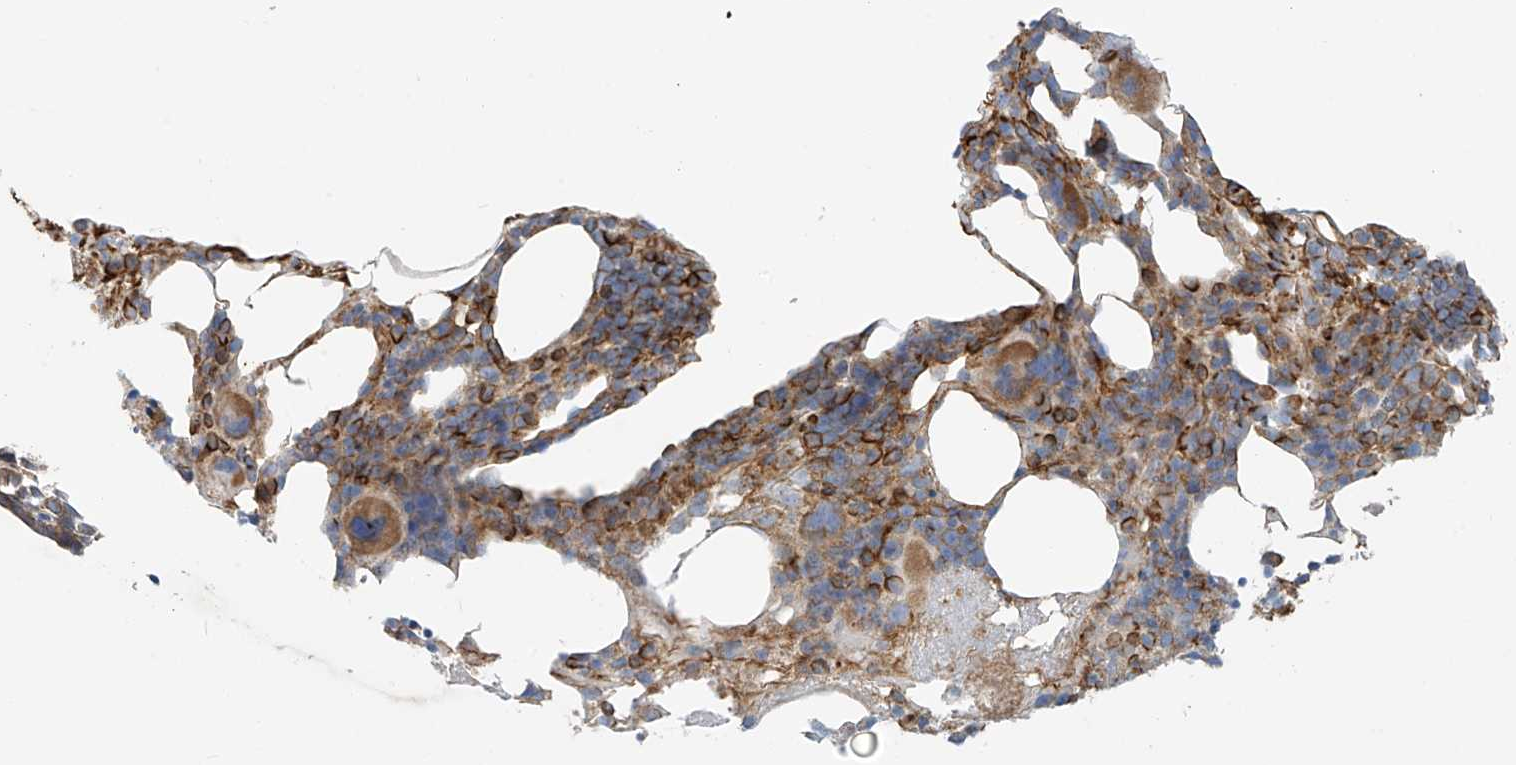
{"staining": {"intensity": "moderate", "quantity": ">75%", "location": "cytoplasmic/membranous"}, "tissue": "bone marrow", "cell_type": "Hematopoietic cells", "image_type": "normal", "snomed": [{"axis": "morphology", "description": "Normal tissue, NOS"}, {"axis": "morphology", "description": "Inflammation, NOS"}, {"axis": "topography", "description": "Bone marrow"}], "caption": "Immunohistochemistry (IHC) image of normal bone marrow: human bone marrow stained using immunohistochemistry displays medium levels of moderate protein expression localized specifically in the cytoplasmic/membranous of hematopoietic cells, appearing as a cytoplasmic/membranous brown color.", "gene": "LZTS3", "patient": {"sex": "female", "age": 77}}